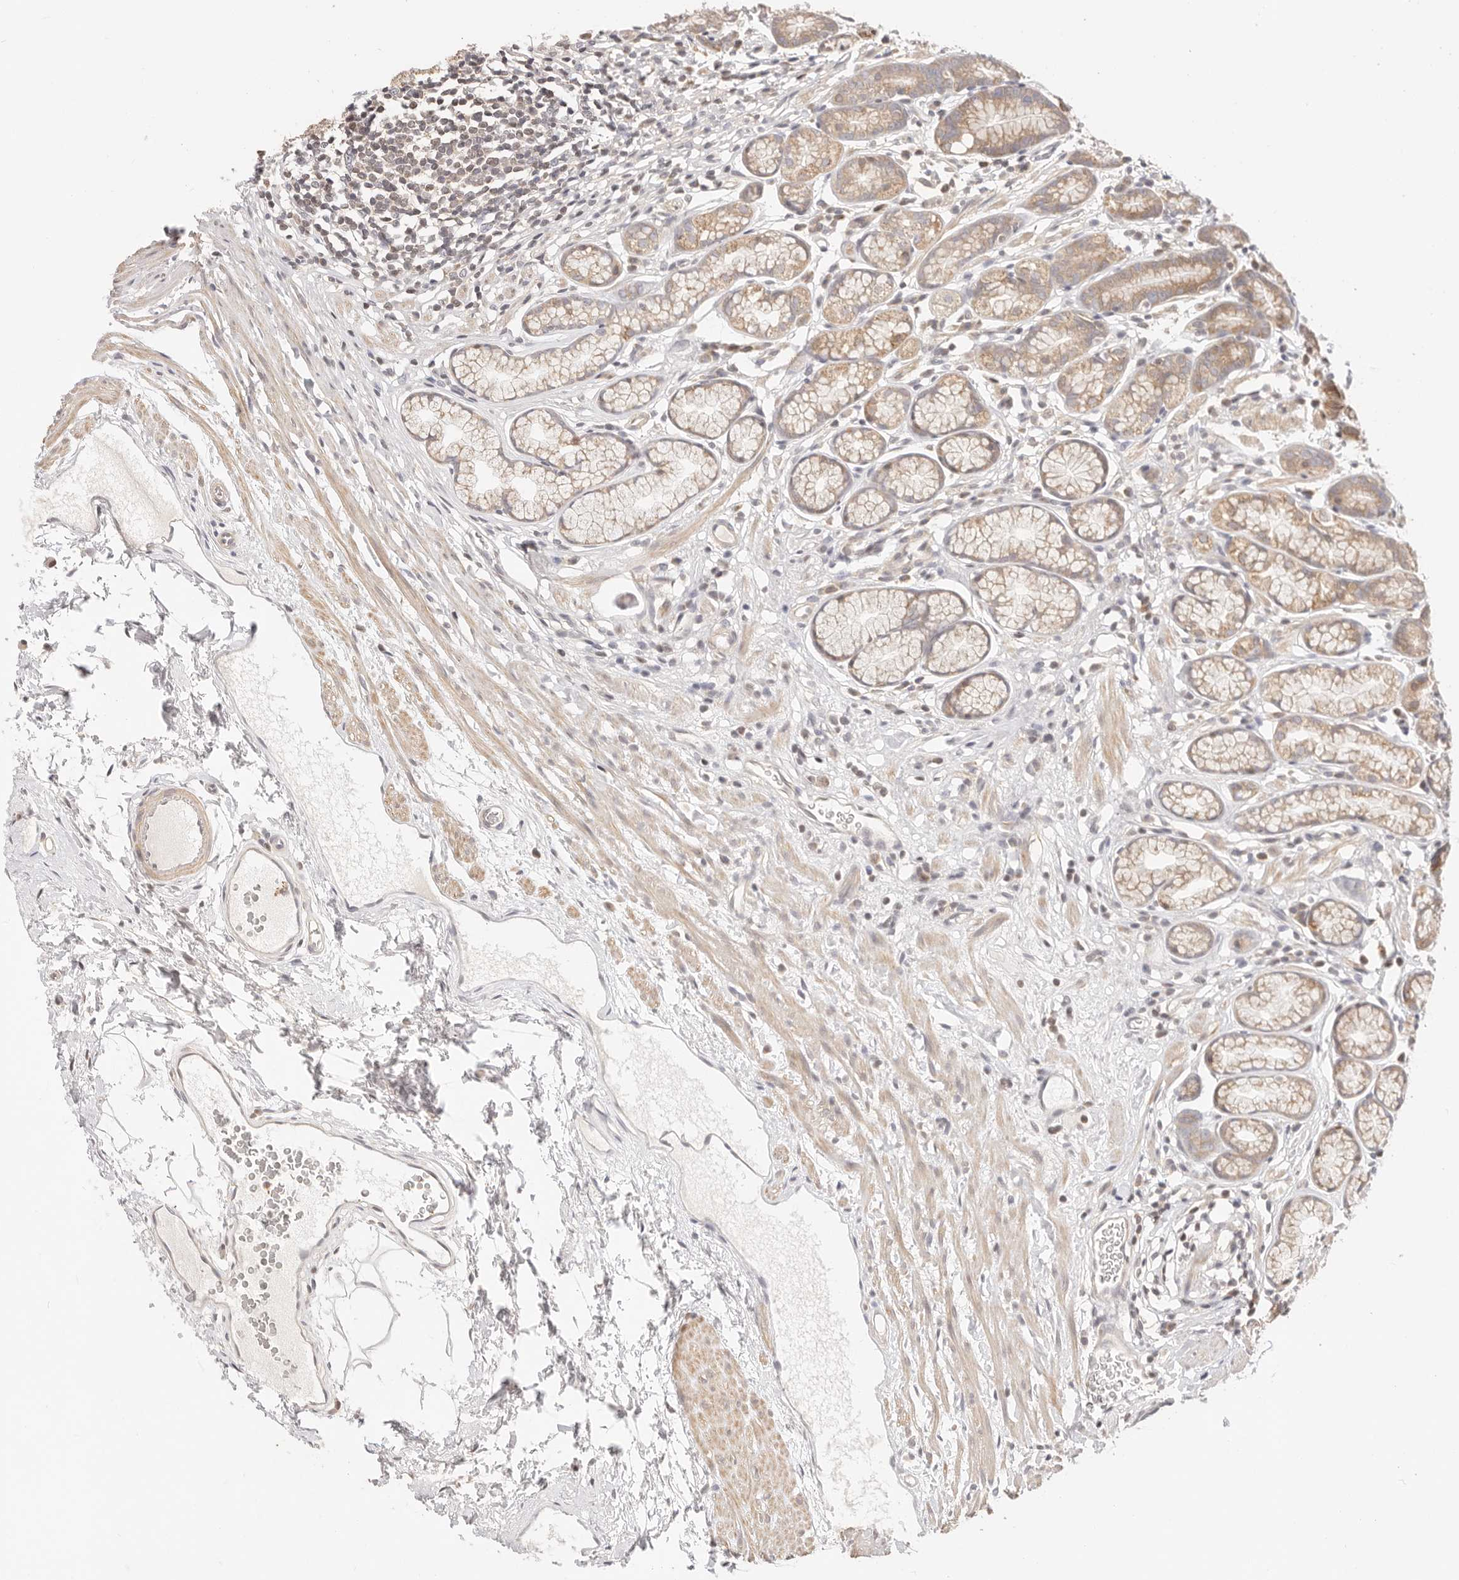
{"staining": {"intensity": "strong", "quantity": "<25%", "location": "cytoplasmic/membranous"}, "tissue": "stomach", "cell_type": "Glandular cells", "image_type": "normal", "snomed": [{"axis": "morphology", "description": "Normal tissue, NOS"}, {"axis": "topography", "description": "Stomach"}], "caption": "Protein analysis of unremarkable stomach shows strong cytoplasmic/membranous staining in approximately <25% of glandular cells. (IHC, brightfield microscopy, high magnification).", "gene": "KCMF1", "patient": {"sex": "male", "age": 42}}